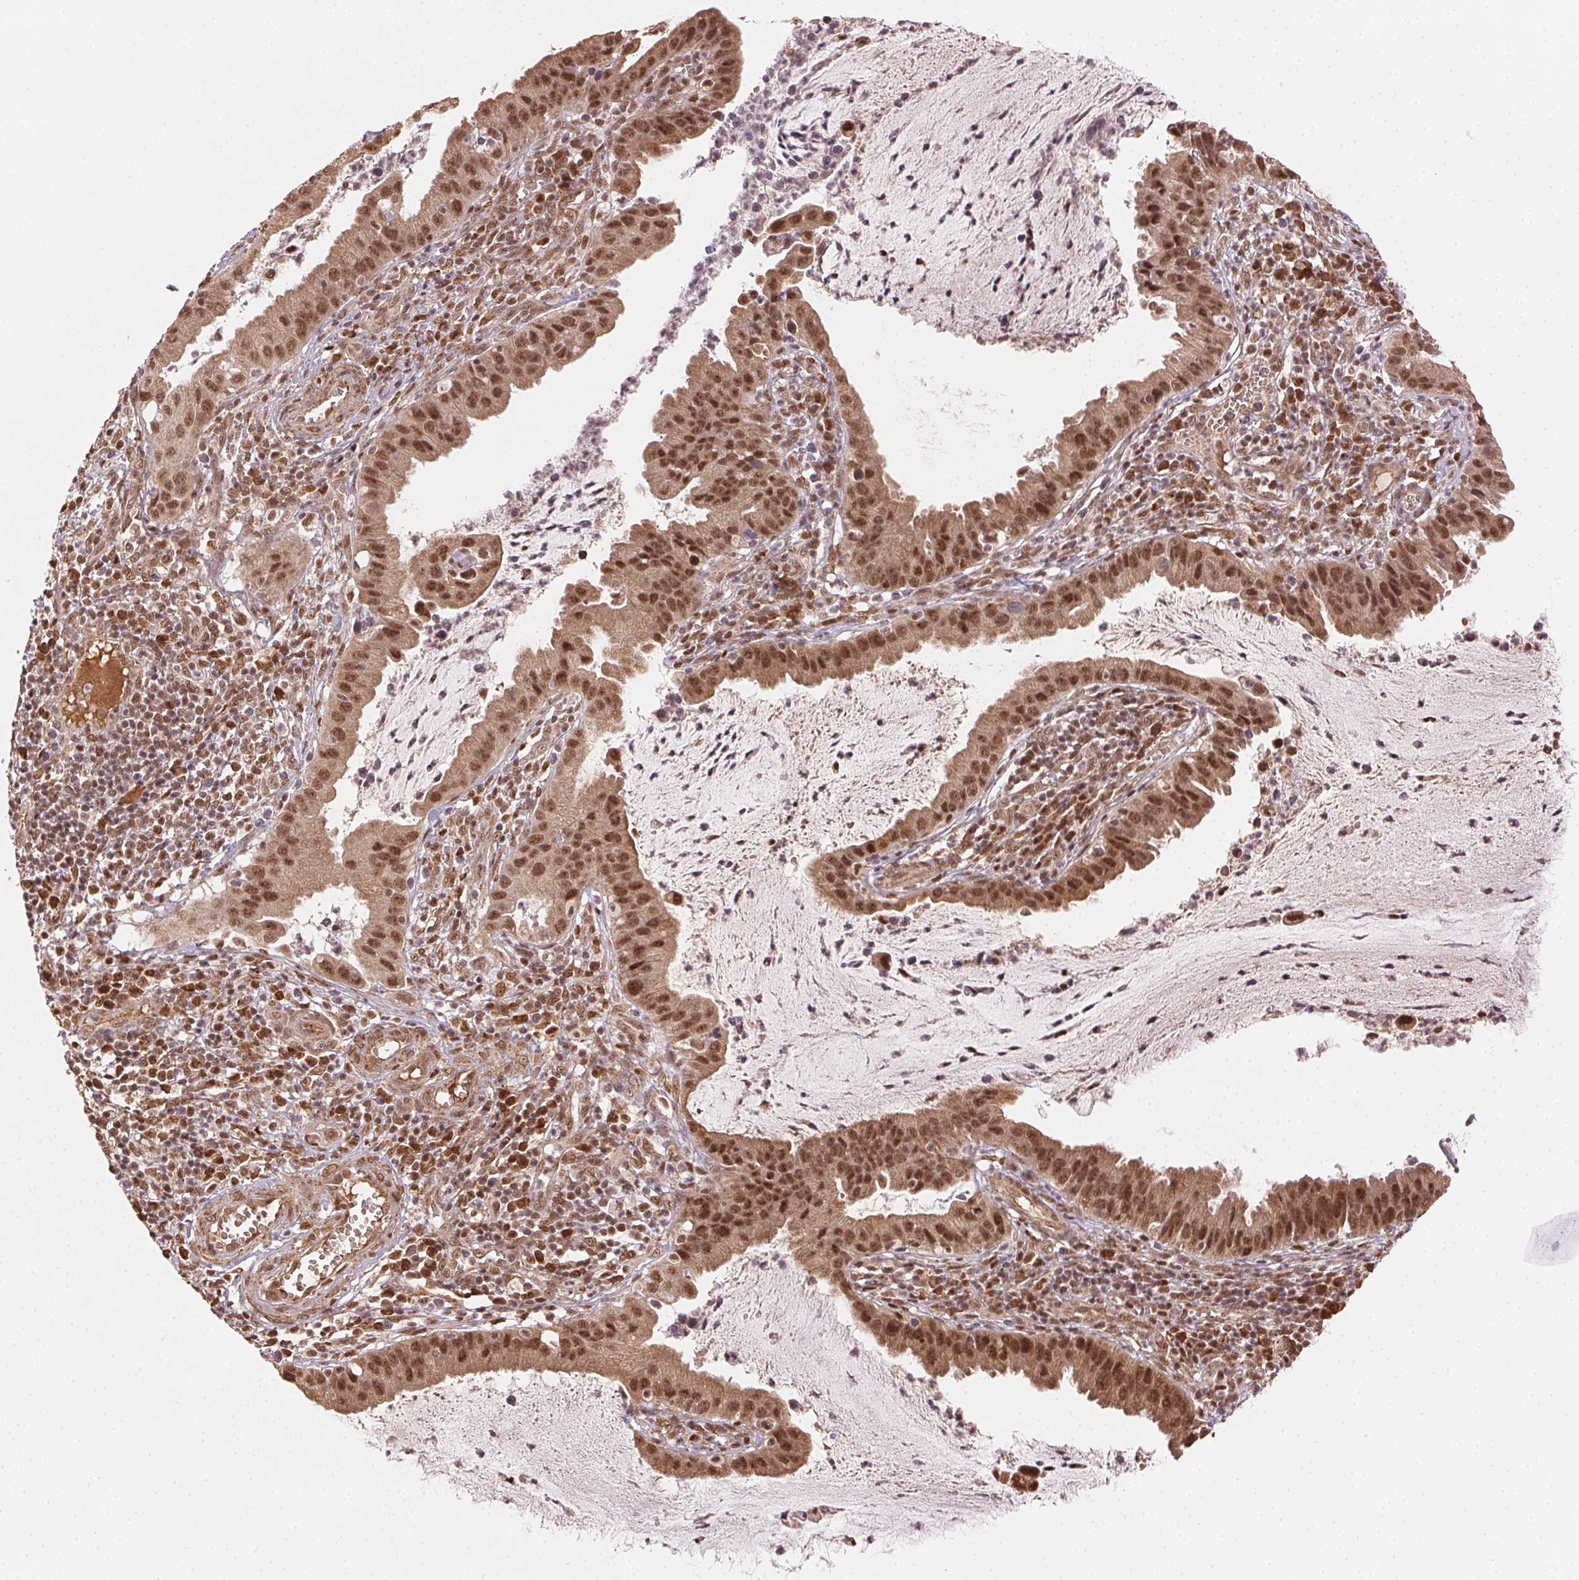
{"staining": {"intensity": "moderate", "quantity": ">75%", "location": "nuclear"}, "tissue": "cervical cancer", "cell_type": "Tumor cells", "image_type": "cancer", "snomed": [{"axis": "morphology", "description": "Adenocarcinoma, NOS"}, {"axis": "topography", "description": "Cervix"}], "caption": "Cervical cancer stained with immunohistochemistry (IHC) demonstrates moderate nuclear positivity in approximately >75% of tumor cells.", "gene": "TREML4", "patient": {"sex": "female", "age": 34}}